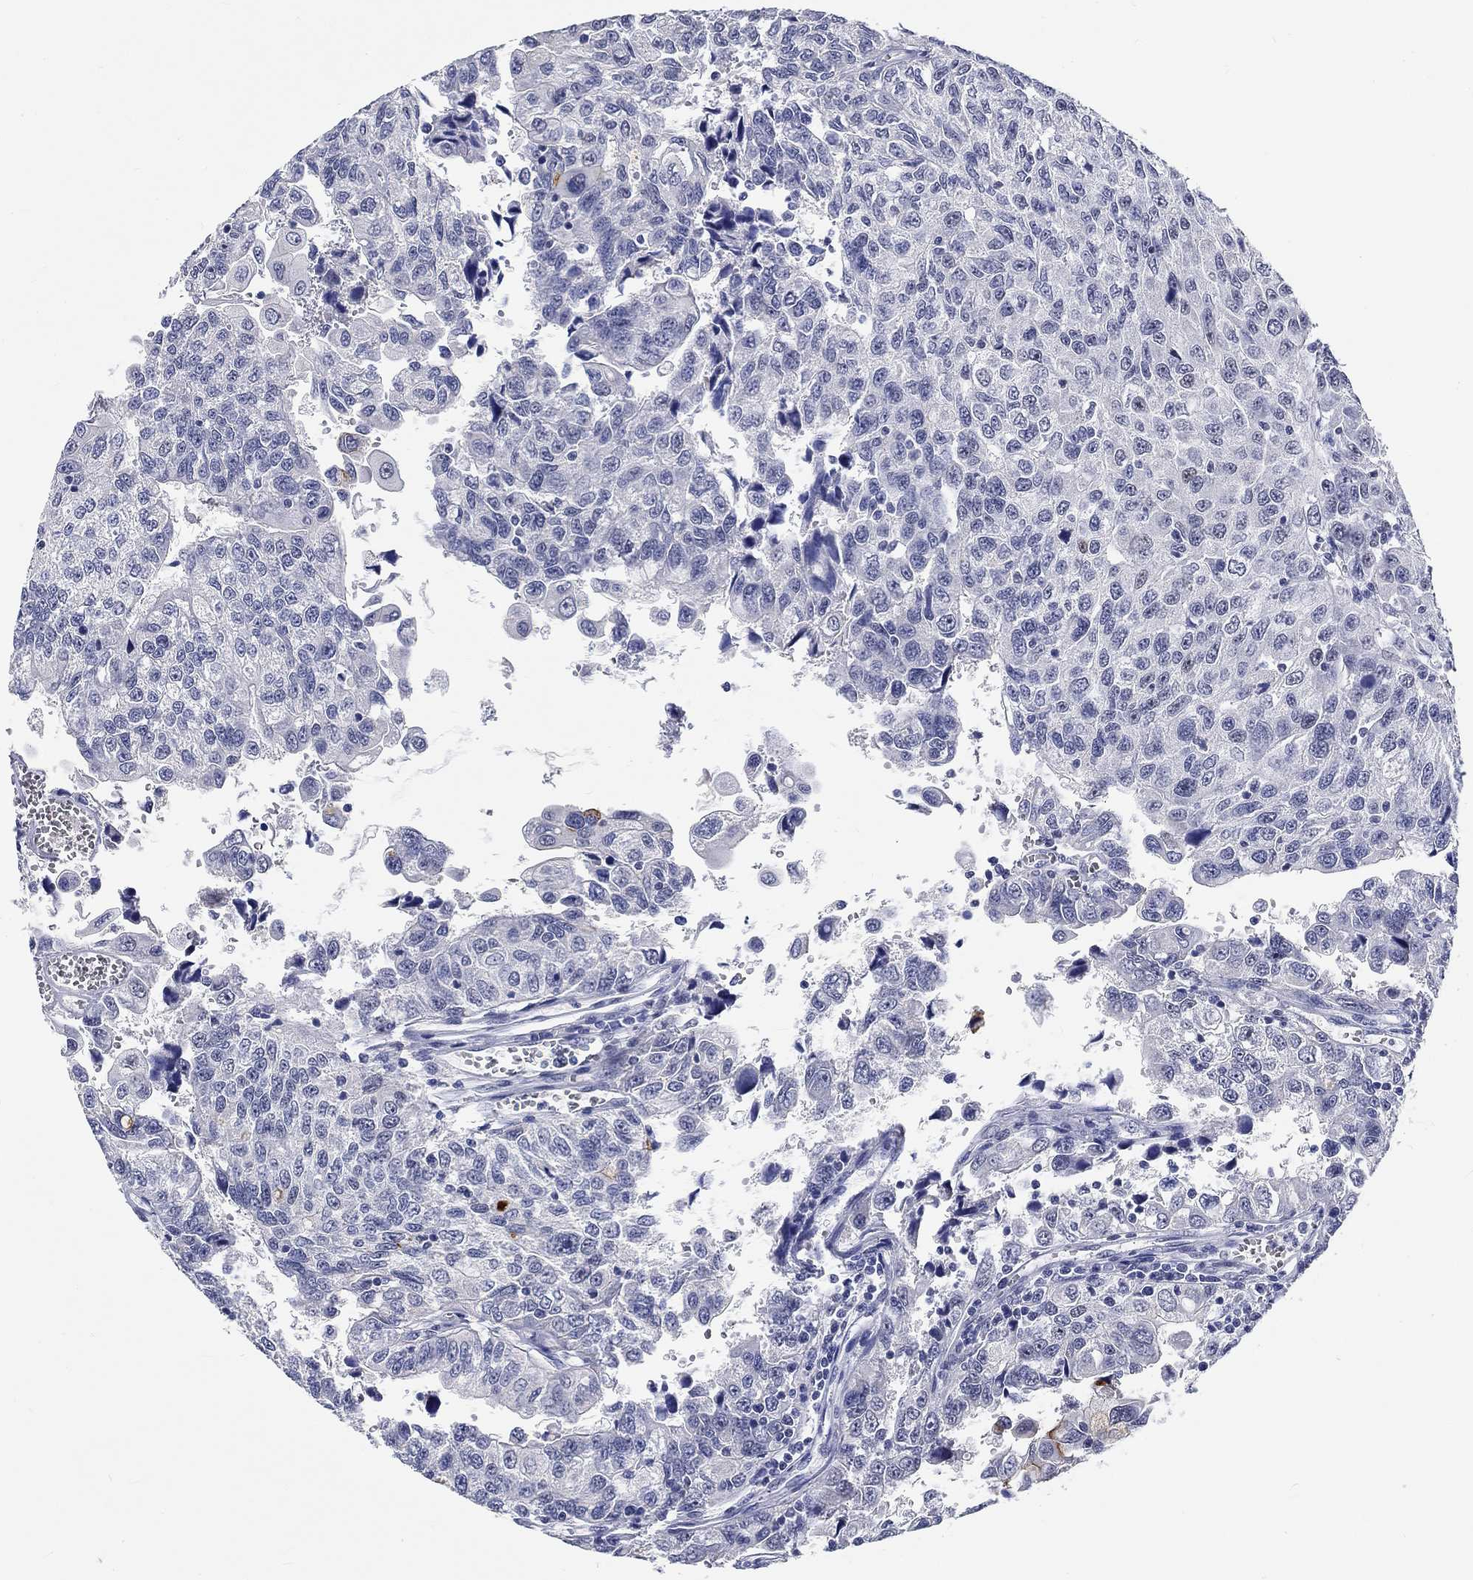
{"staining": {"intensity": "negative", "quantity": "none", "location": "none"}, "tissue": "urothelial cancer", "cell_type": "Tumor cells", "image_type": "cancer", "snomed": [{"axis": "morphology", "description": "Urothelial carcinoma, NOS"}, {"axis": "morphology", "description": "Urothelial carcinoma, High grade"}, {"axis": "topography", "description": "Urinary bladder"}], "caption": "This is a image of IHC staining of urothelial carcinoma (high-grade), which shows no positivity in tumor cells.", "gene": "GRIN1", "patient": {"sex": "female", "age": 73}}